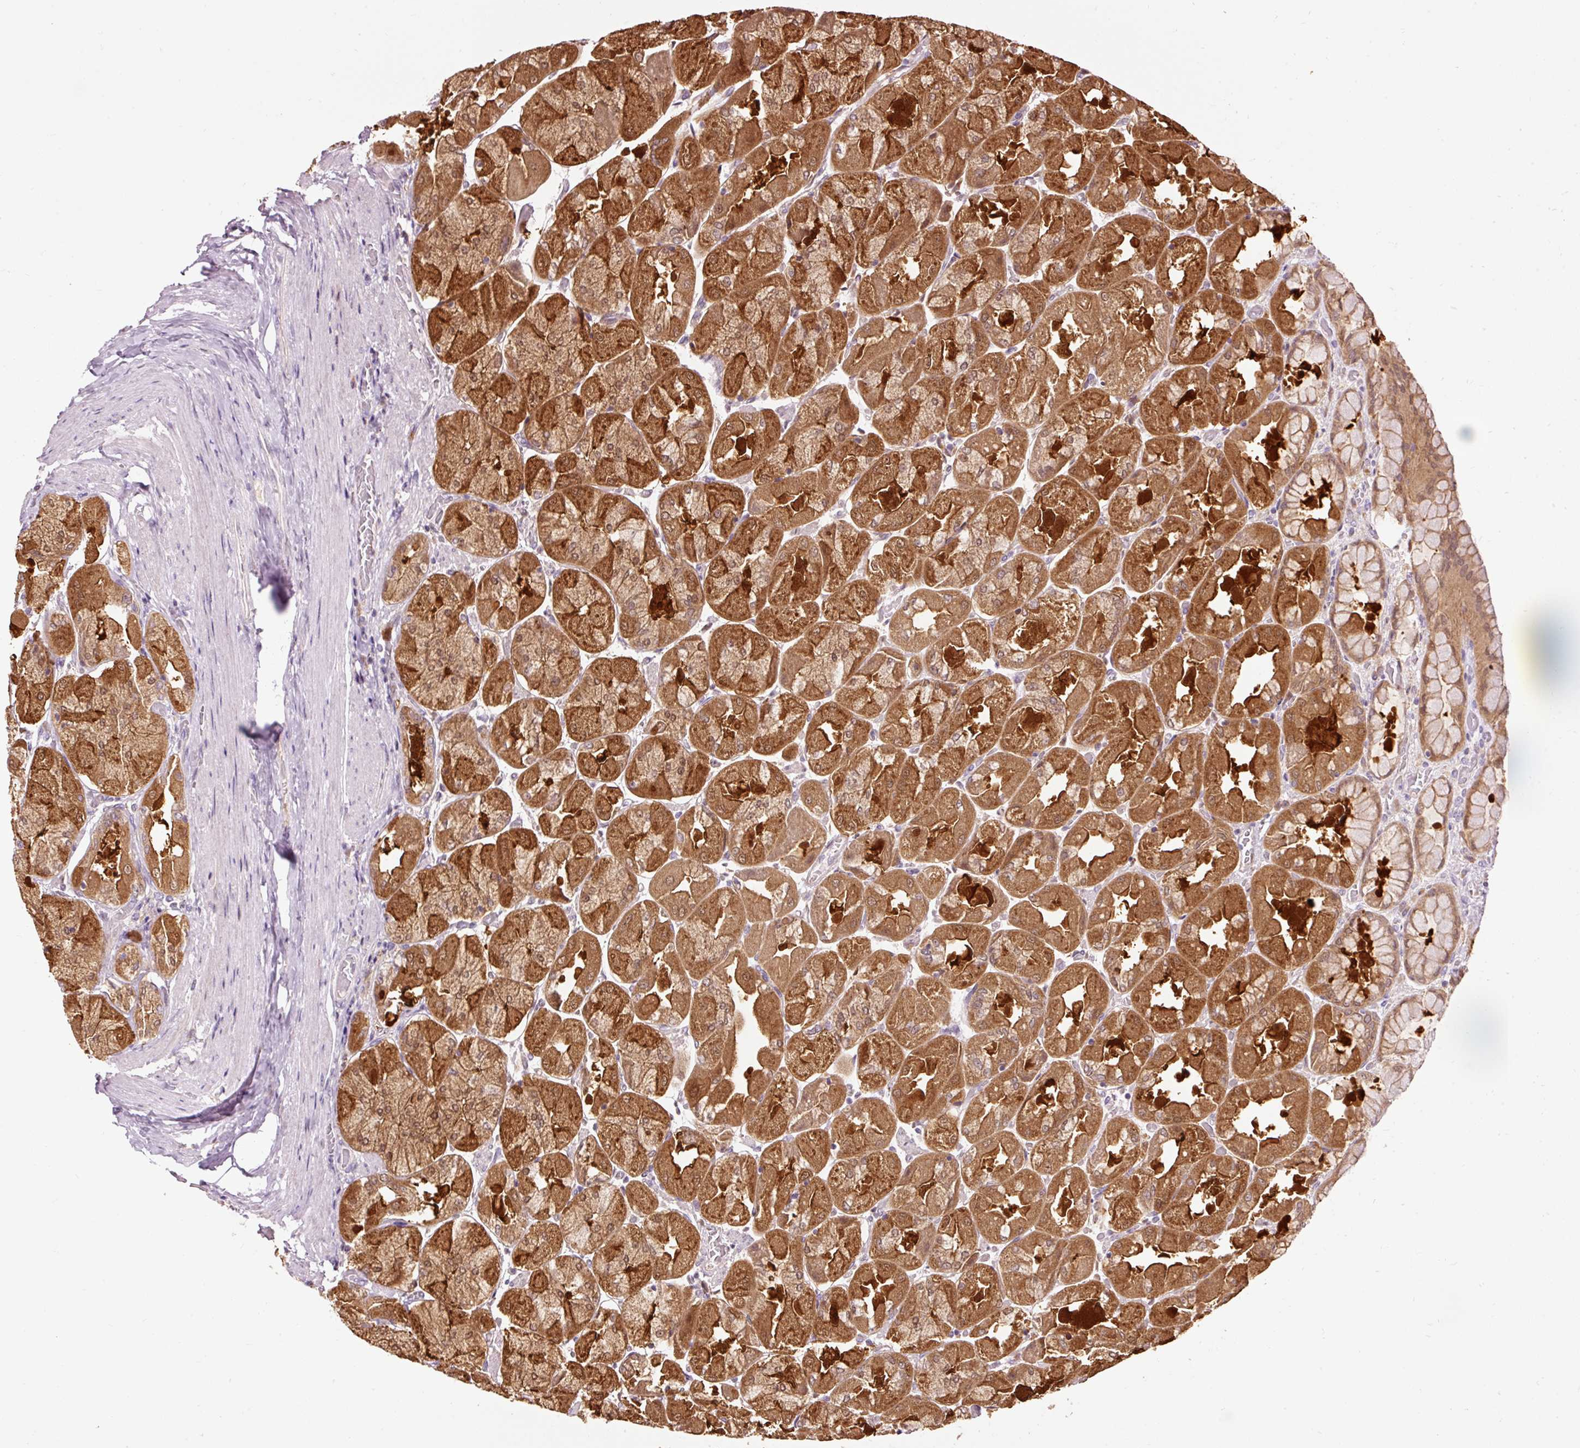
{"staining": {"intensity": "strong", "quantity": ">75%", "location": "cytoplasmic/membranous"}, "tissue": "stomach", "cell_type": "Glandular cells", "image_type": "normal", "snomed": [{"axis": "morphology", "description": "Normal tissue, NOS"}, {"axis": "topography", "description": "Stomach"}], "caption": "High-power microscopy captured an IHC photomicrograph of benign stomach, revealing strong cytoplasmic/membranous staining in about >75% of glandular cells. (Brightfield microscopy of DAB IHC at high magnification).", "gene": "PRDX5", "patient": {"sex": "female", "age": 61}}